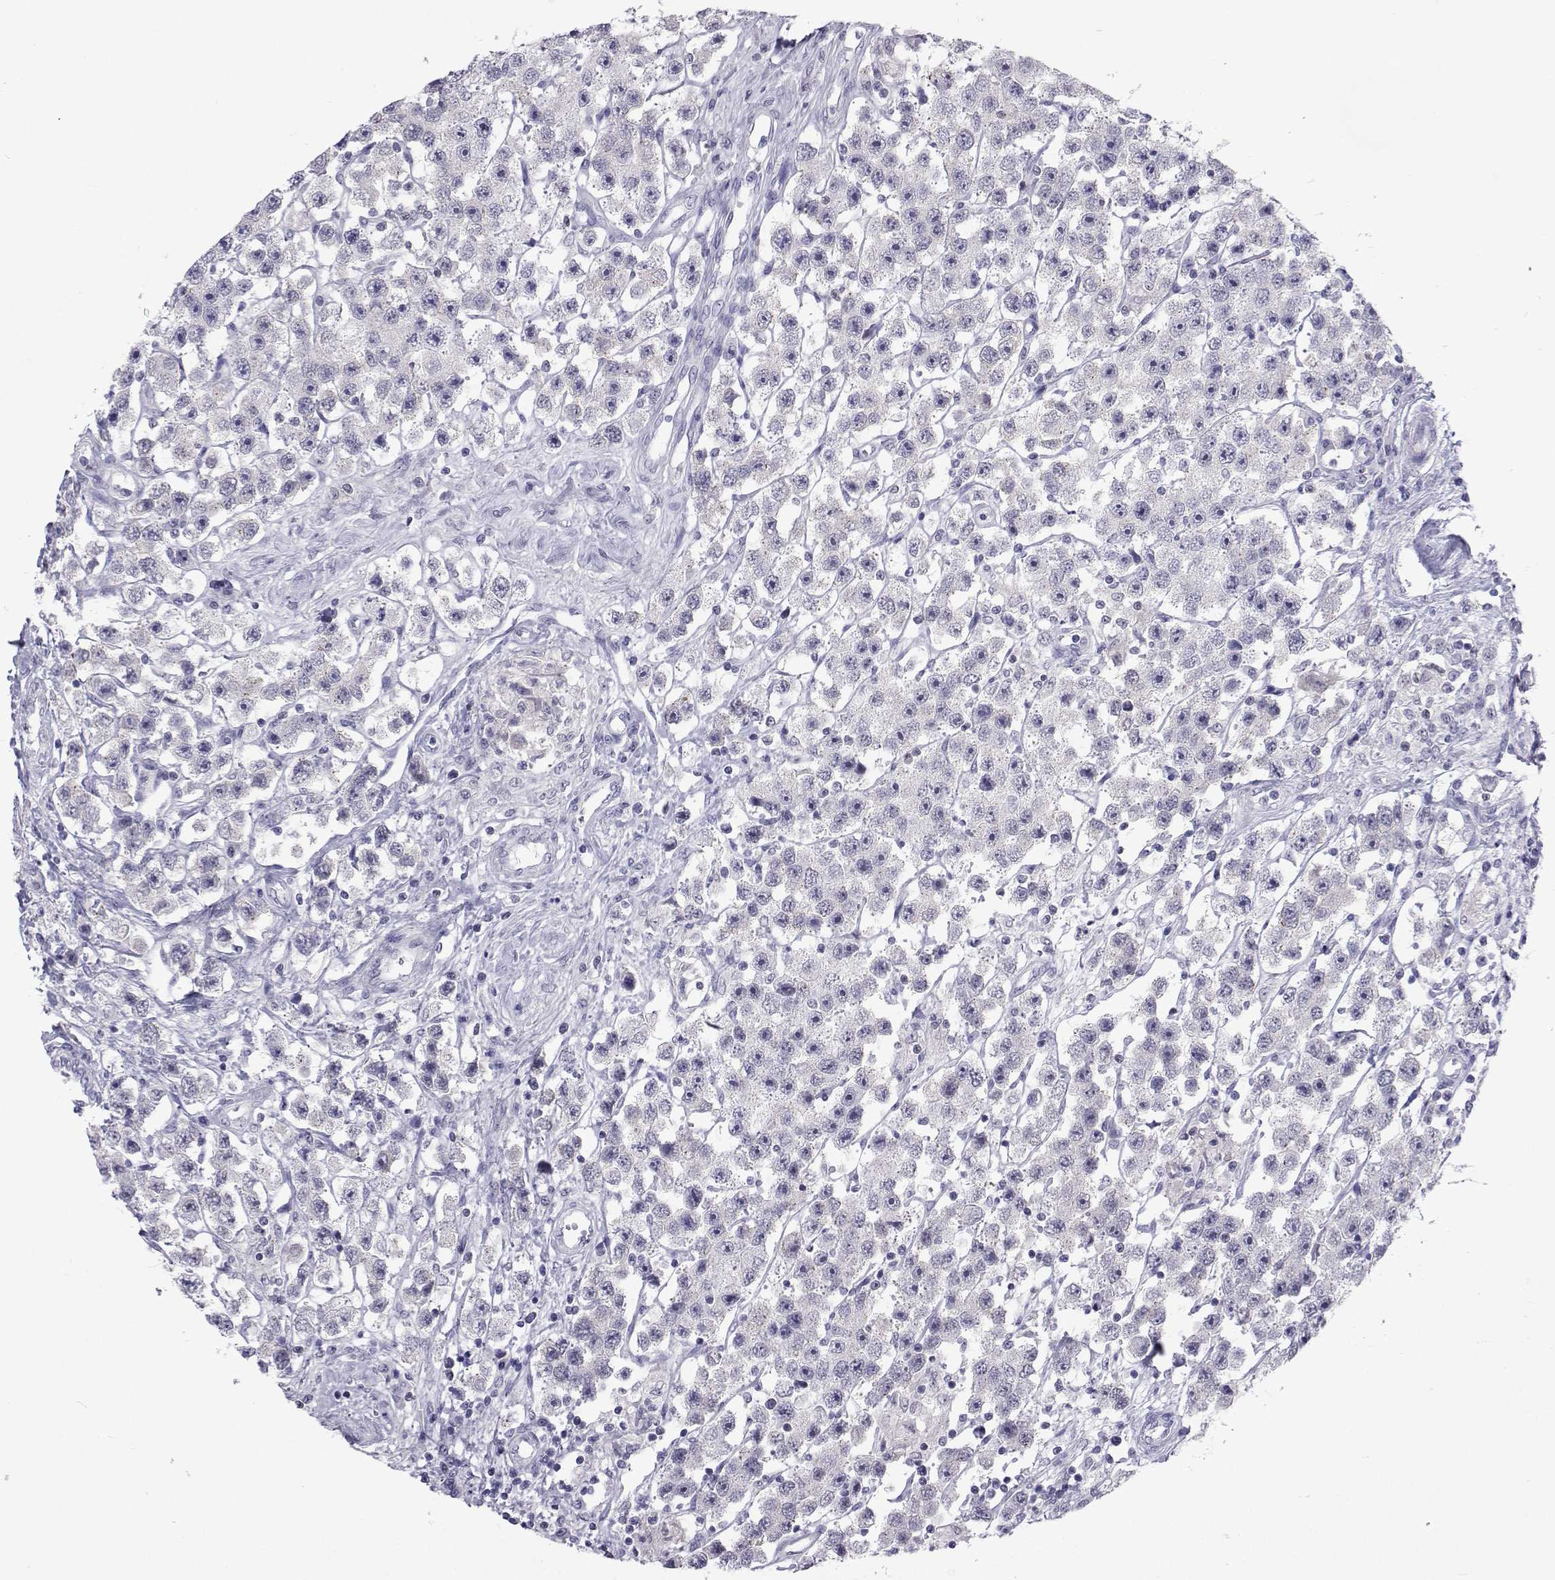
{"staining": {"intensity": "negative", "quantity": "none", "location": "none"}, "tissue": "testis cancer", "cell_type": "Tumor cells", "image_type": "cancer", "snomed": [{"axis": "morphology", "description": "Seminoma, NOS"}, {"axis": "topography", "description": "Testis"}], "caption": "Immunohistochemistry micrograph of neoplastic tissue: testis cancer (seminoma) stained with DAB (3,3'-diaminobenzidine) displays no significant protein staining in tumor cells. (DAB (3,3'-diaminobenzidine) immunohistochemistry (IHC) with hematoxylin counter stain).", "gene": "GALM", "patient": {"sex": "male", "age": 45}}